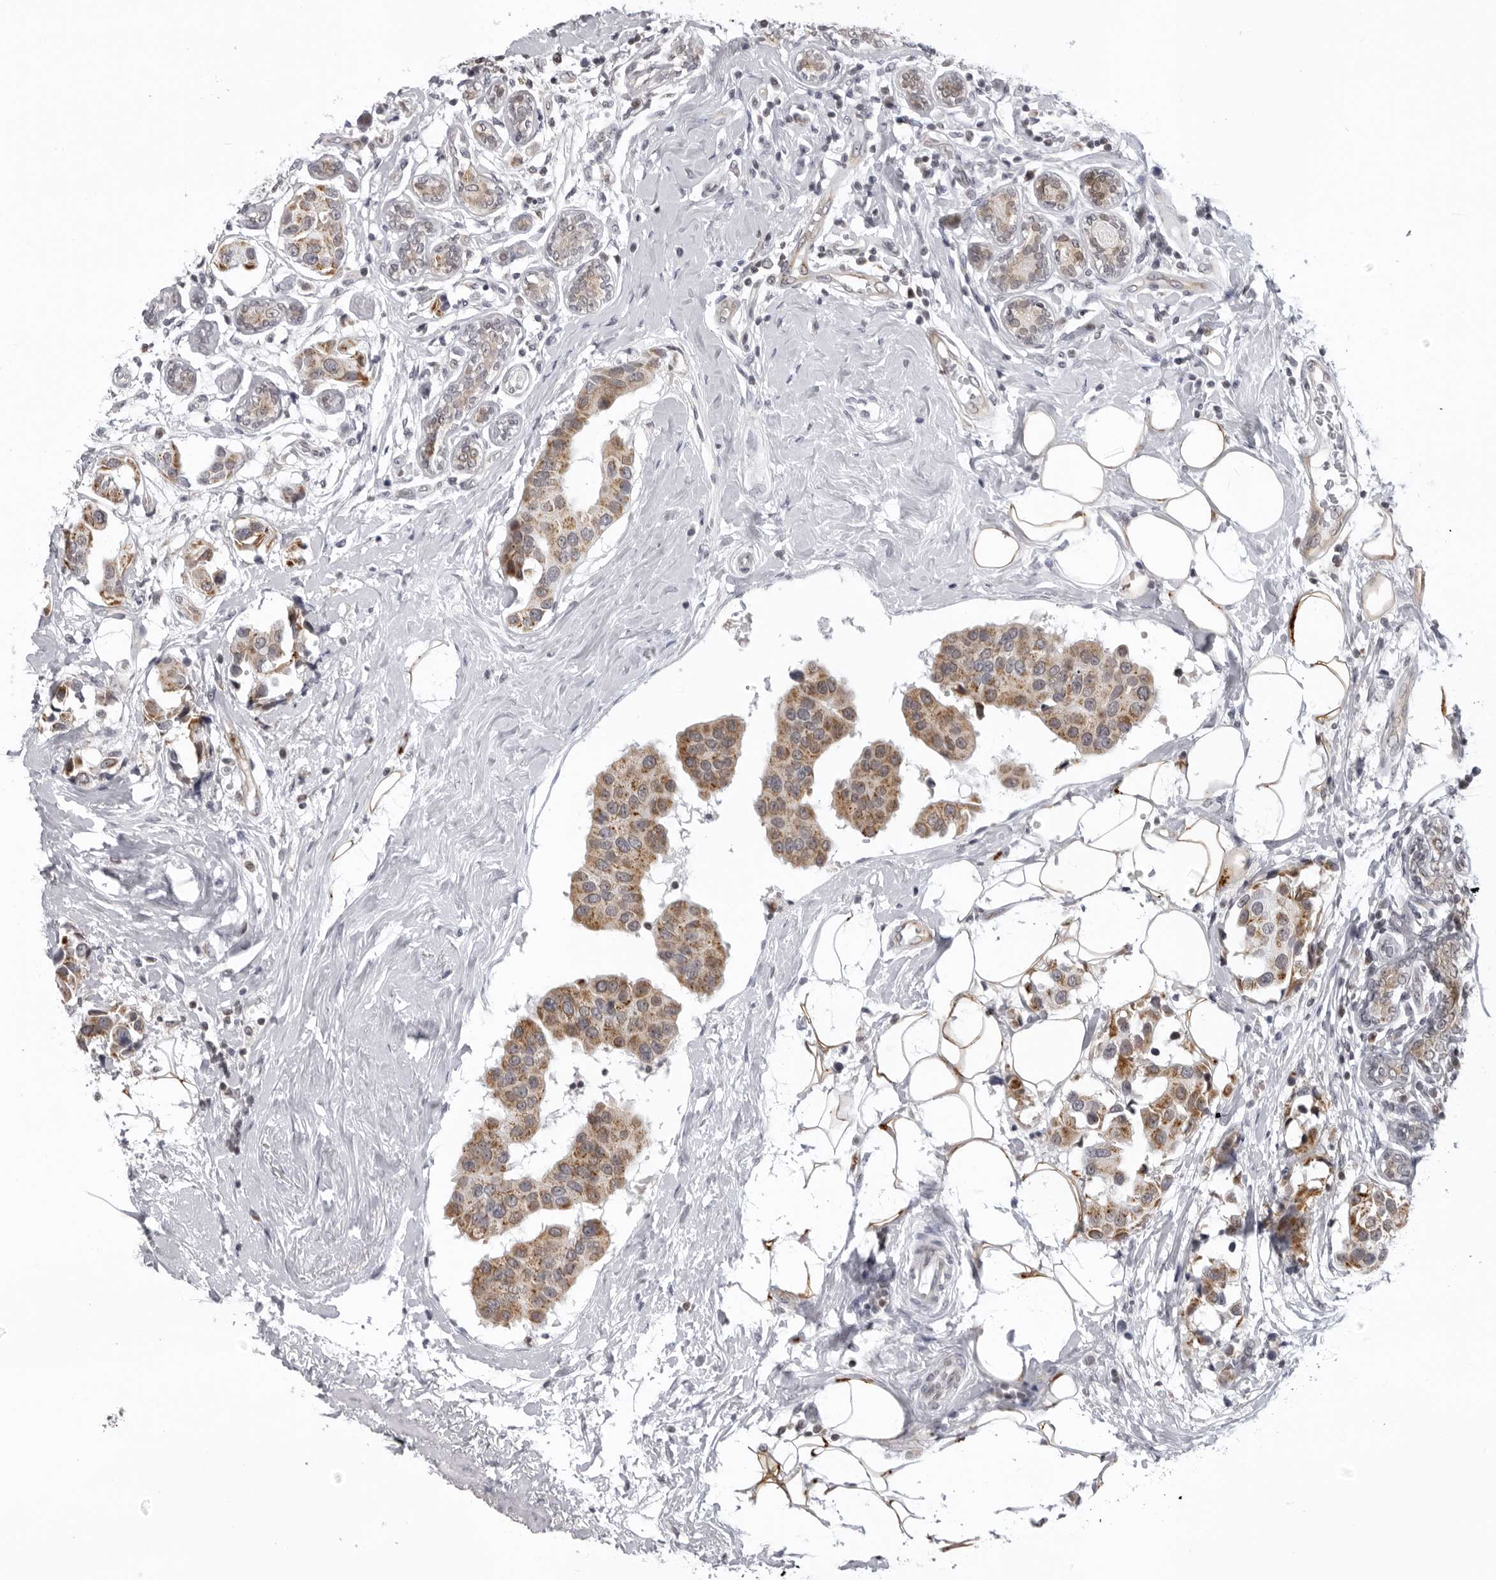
{"staining": {"intensity": "moderate", "quantity": ">75%", "location": "cytoplasmic/membranous"}, "tissue": "breast cancer", "cell_type": "Tumor cells", "image_type": "cancer", "snomed": [{"axis": "morphology", "description": "Normal tissue, NOS"}, {"axis": "morphology", "description": "Duct carcinoma"}, {"axis": "topography", "description": "Breast"}], "caption": "Invasive ductal carcinoma (breast) stained with a protein marker reveals moderate staining in tumor cells.", "gene": "MRPS15", "patient": {"sex": "female", "age": 39}}